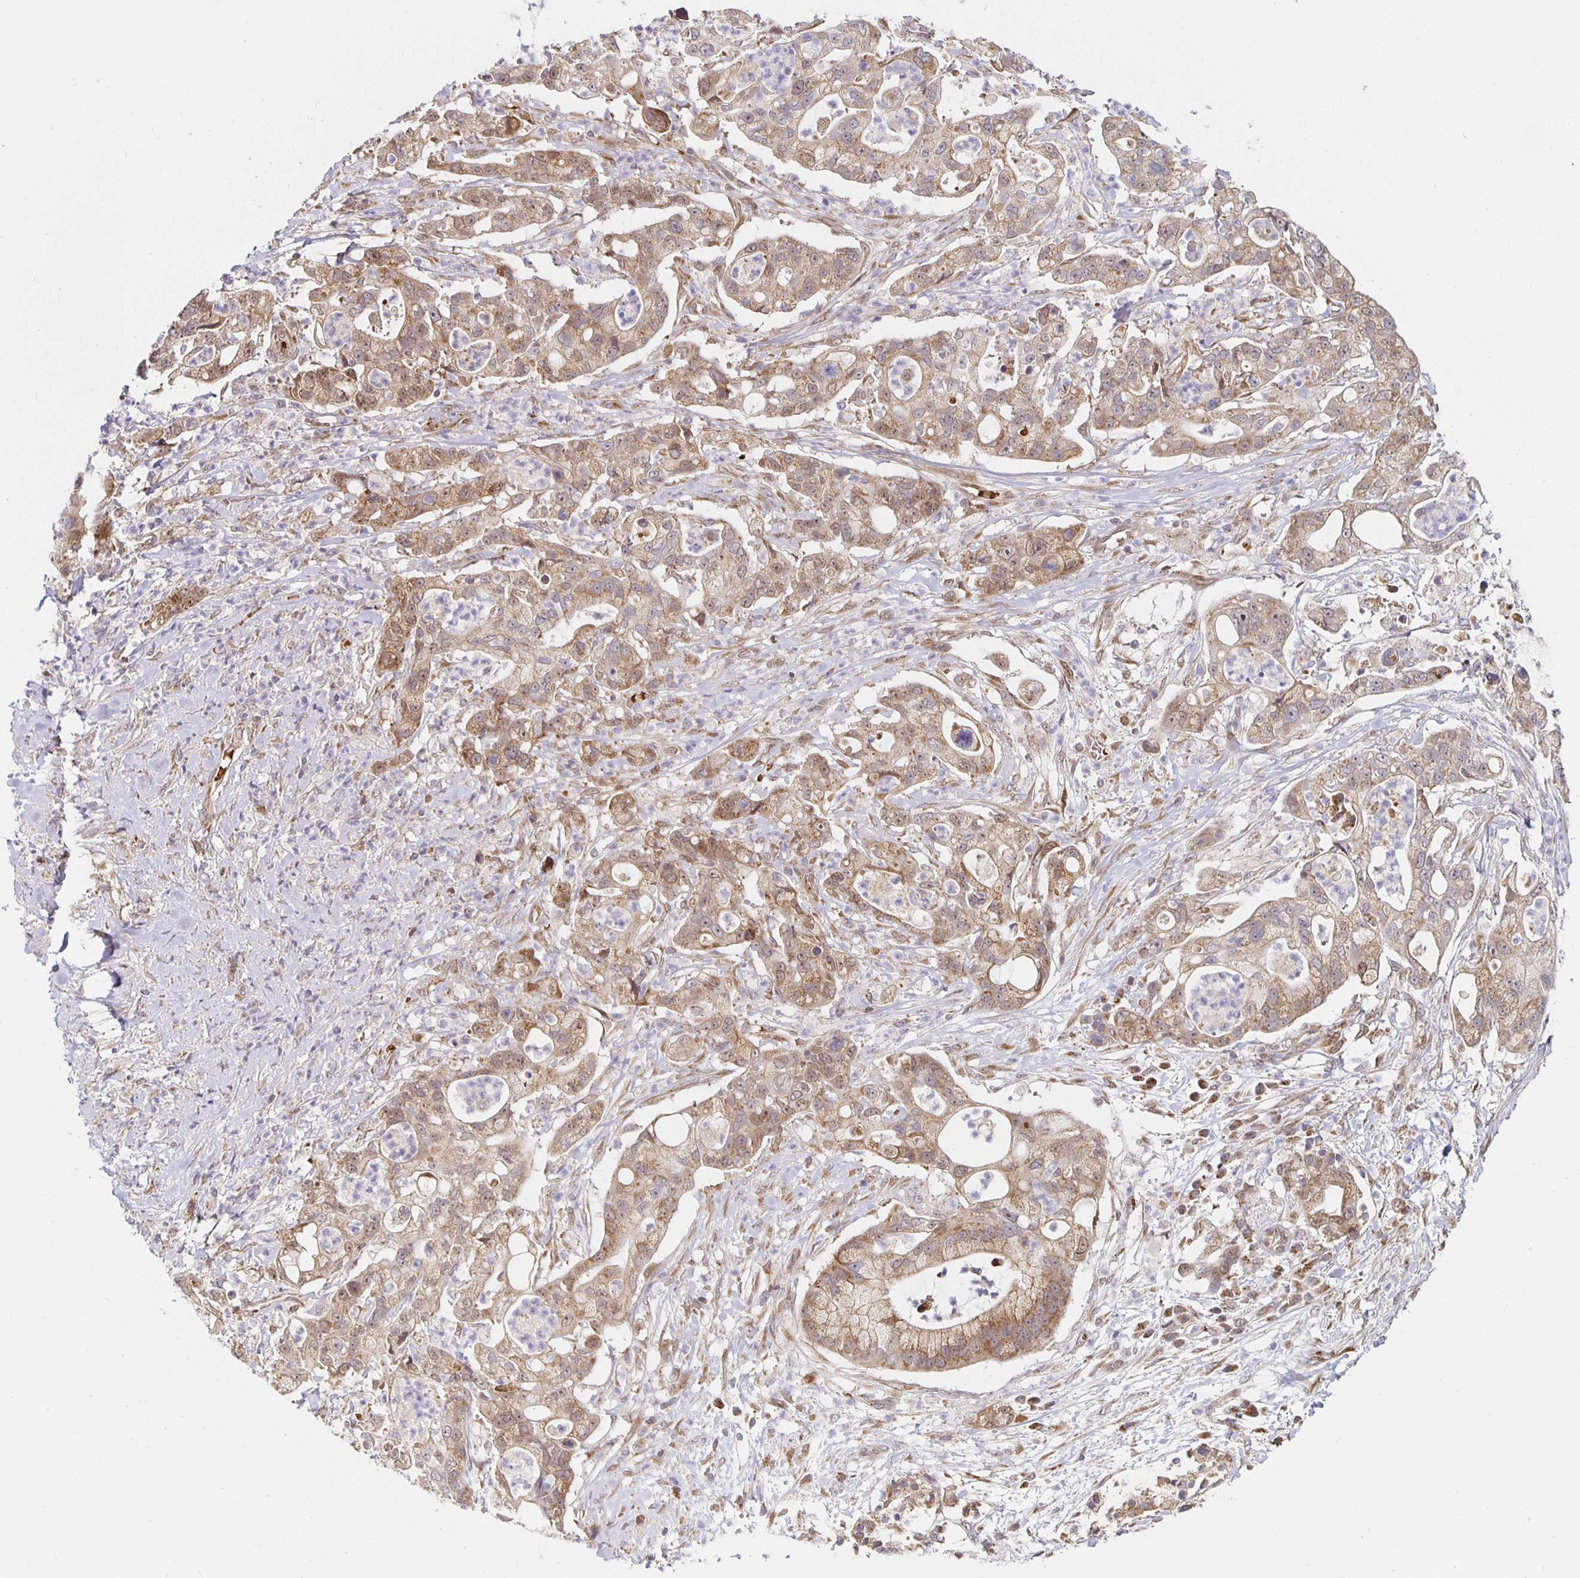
{"staining": {"intensity": "moderate", "quantity": ">75%", "location": "cytoplasmic/membranous"}, "tissue": "pancreatic cancer", "cell_type": "Tumor cells", "image_type": "cancer", "snomed": [{"axis": "morphology", "description": "Adenocarcinoma, NOS"}, {"axis": "topography", "description": "Pancreas"}], "caption": "A micrograph showing moderate cytoplasmic/membranous staining in approximately >75% of tumor cells in pancreatic cancer (adenocarcinoma), as visualized by brown immunohistochemical staining.", "gene": "MRPL28", "patient": {"sex": "female", "age": 69}}